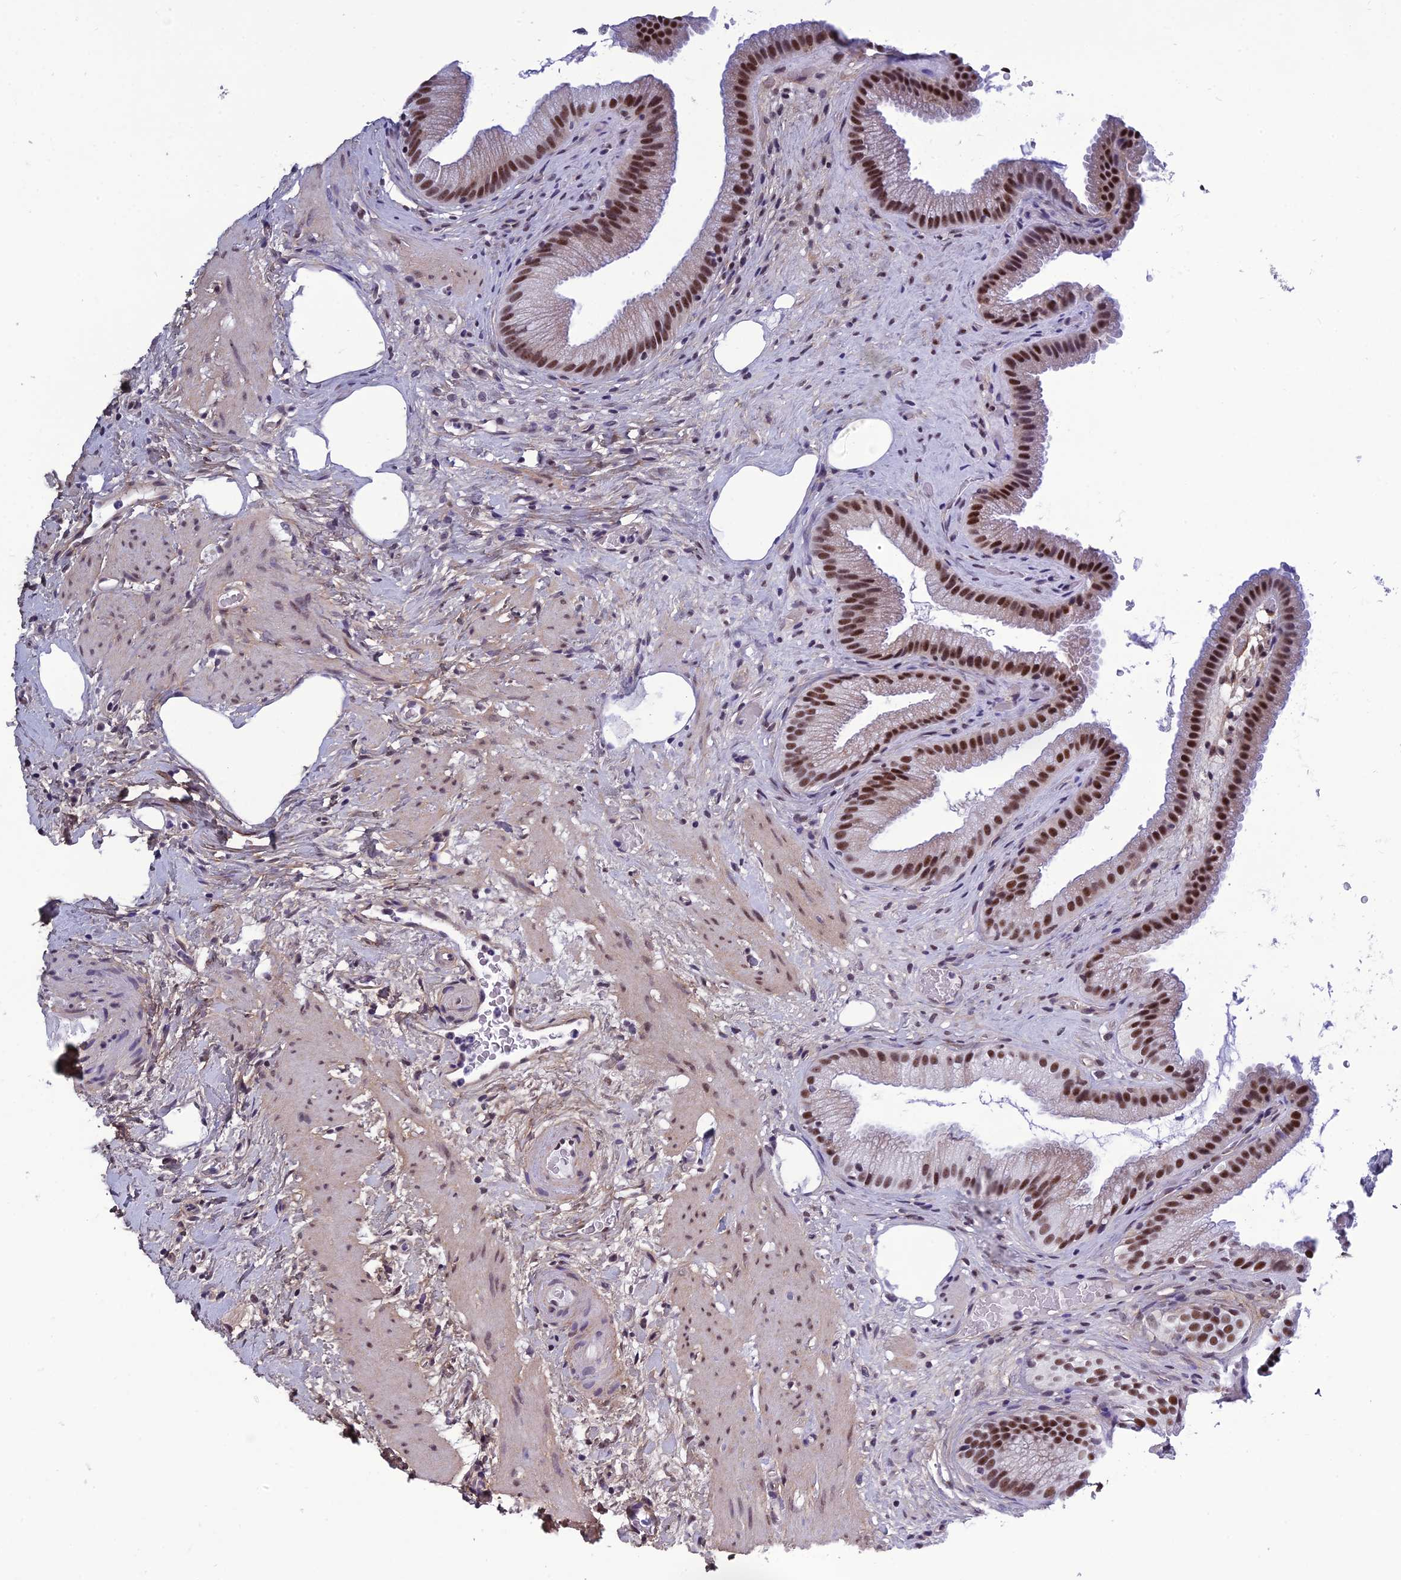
{"staining": {"intensity": "strong", "quantity": ">75%", "location": "nuclear"}, "tissue": "gallbladder", "cell_type": "Glandular cells", "image_type": "normal", "snomed": [{"axis": "morphology", "description": "Normal tissue, NOS"}, {"axis": "morphology", "description": "Inflammation, NOS"}, {"axis": "topography", "description": "Gallbladder"}], "caption": "Immunohistochemical staining of unremarkable human gallbladder reveals strong nuclear protein staining in approximately >75% of glandular cells. (brown staining indicates protein expression, while blue staining denotes nuclei).", "gene": "RSRC1", "patient": {"sex": "male", "age": 51}}